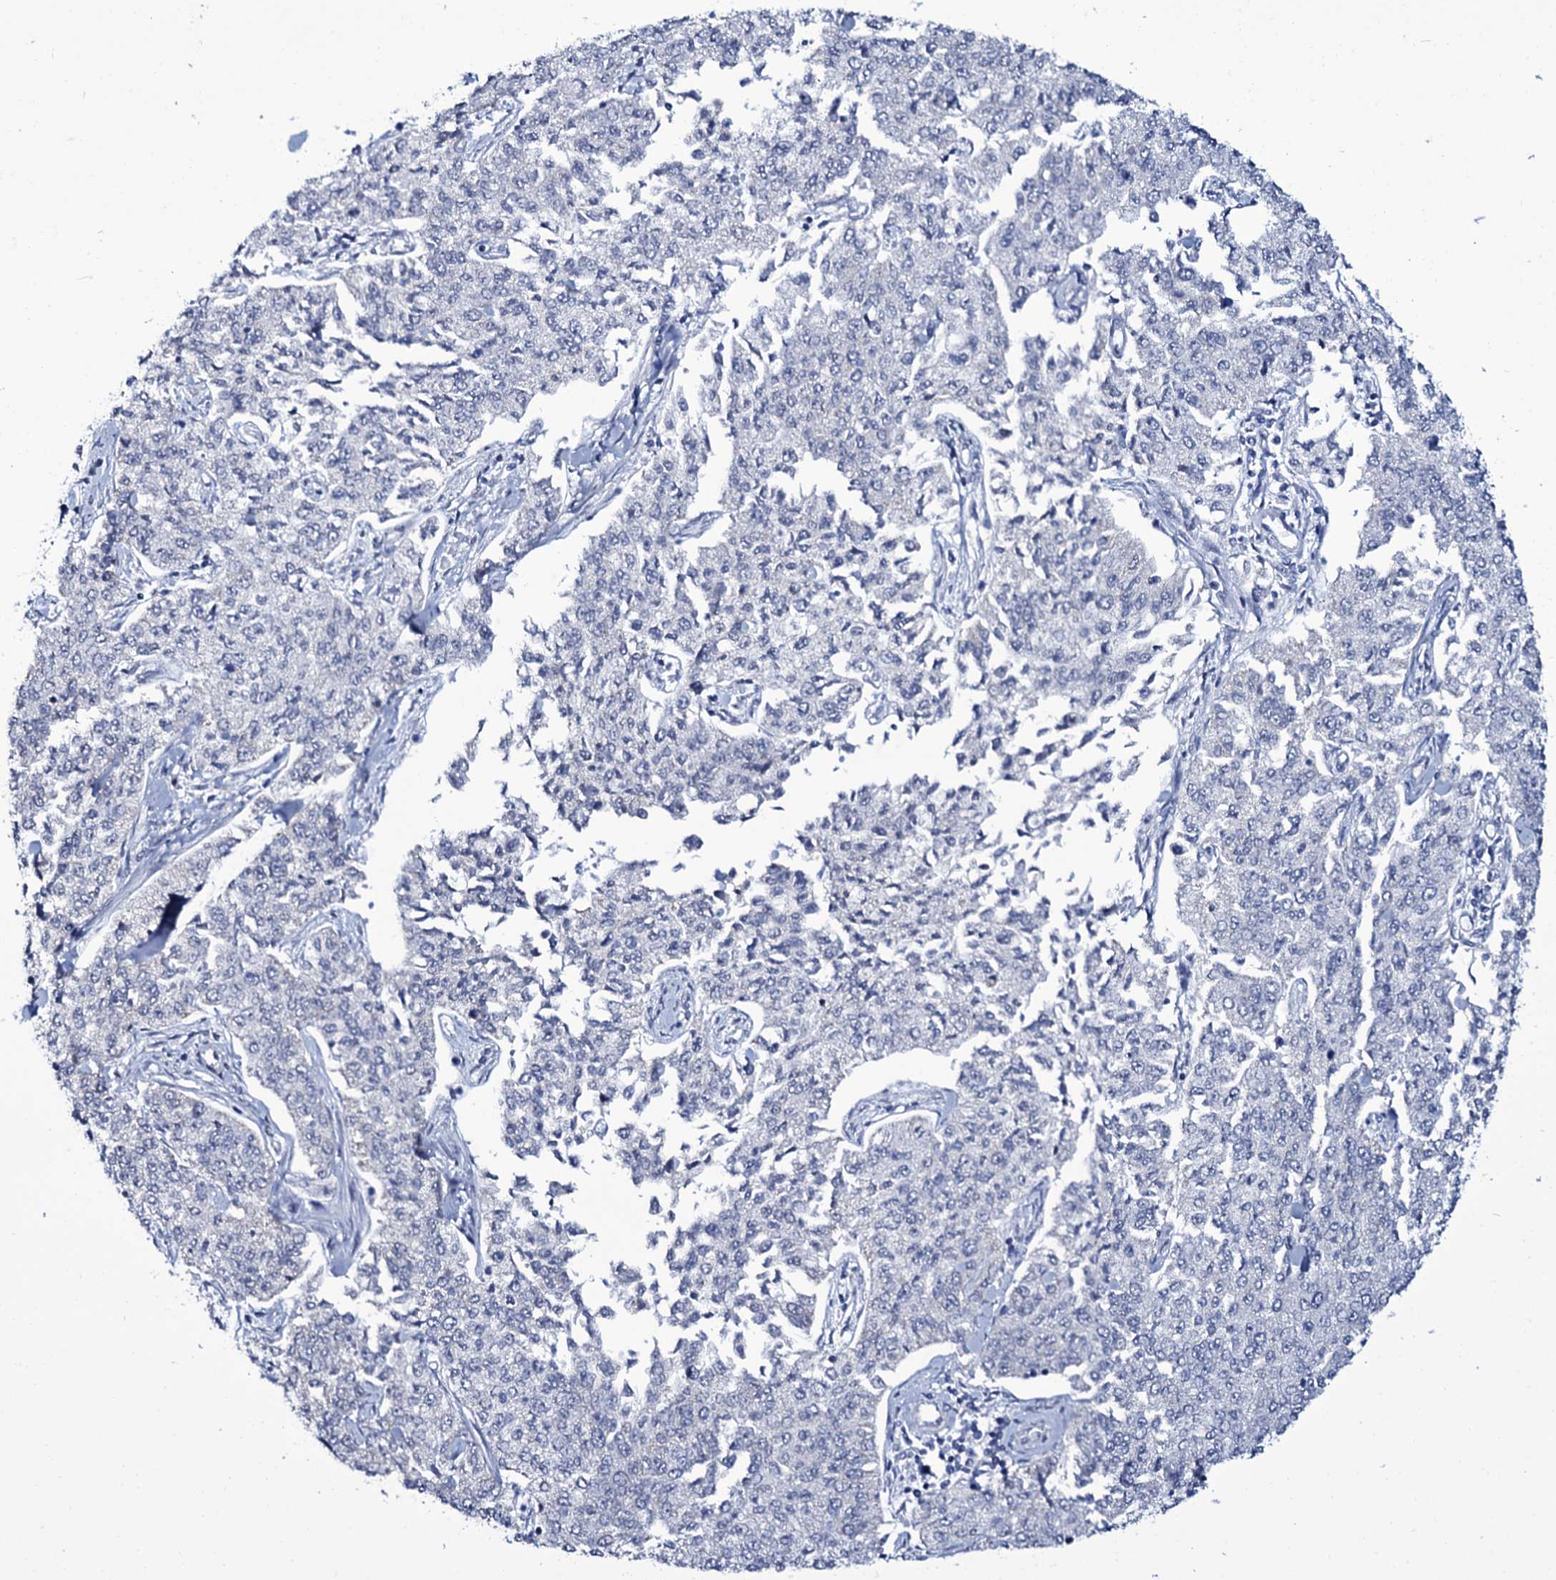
{"staining": {"intensity": "negative", "quantity": "none", "location": "none"}, "tissue": "cervical cancer", "cell_type": "Tumor cells", "image_type": "cancer", "snomed": [{"axis": "morphology", "description": "Squamous cell carcinoma, NOS"}, {"axis": "topography", "description": "Cervix"}], "caption": "This image is of cervical cancer (squamous cell carcinoma) stained with IHC to label a protein in brown with the nuclei are counter-stained blue. There is no positivity in tumor cells.", "gene": "WIPF3", "patient": {"sex": "female", "age": 35}}